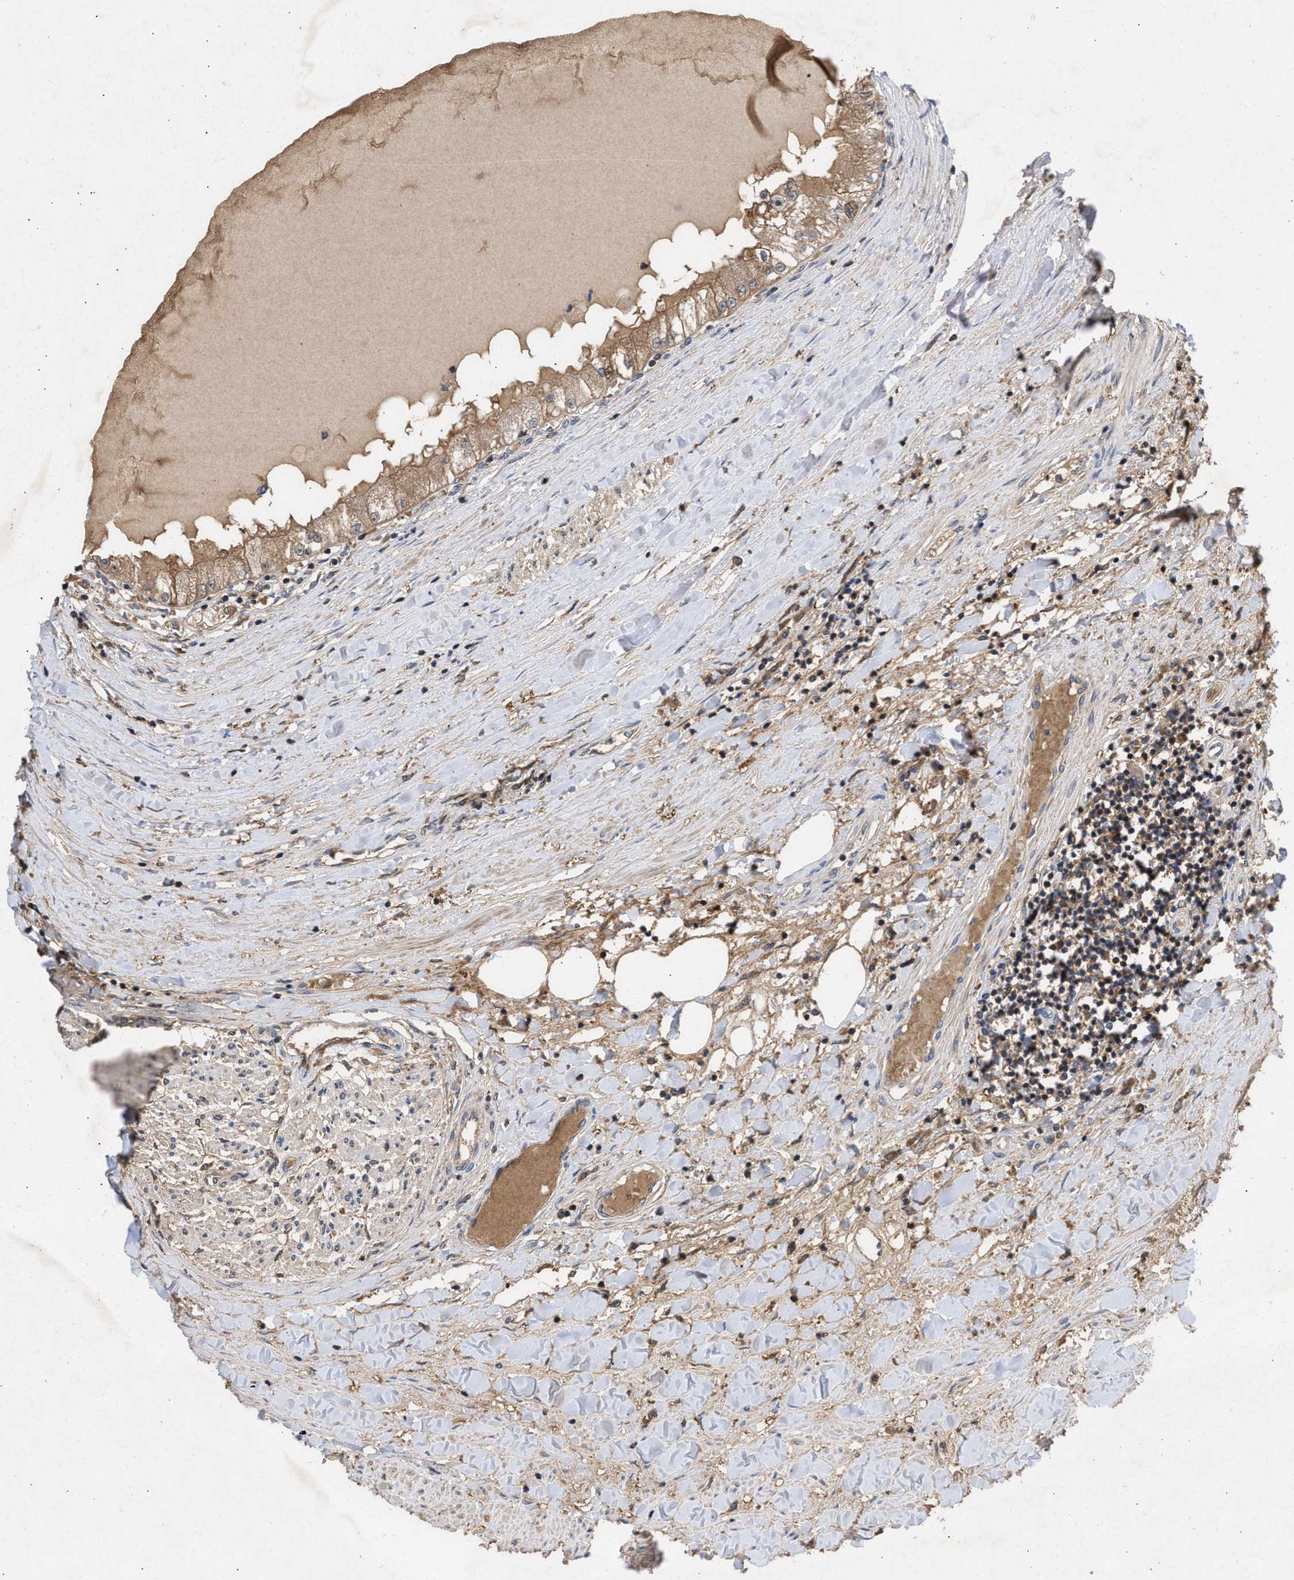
{"staining": {"intensity": "moderate", "quantity": ">75%", "location": "cytoplasmic/membranous"}, "tissue": "renal cancer", "cell_type": "Tumor cells", "image_type": "cancer", "snomed": [{"axis": "morphology", "description": "Adenocarcinoma, NOS"}, {"axis": "topography", "description": "Kidney"}], "caption": "Renal cancer (adenocarcinoma) tissue demonstrates moderate cytoplasmic/membranous staining in about >75% of tumor cells, visualized by immunohistochemistry.", "gene": "FITM1", "patient": {"sex": "male", "age": 68}}